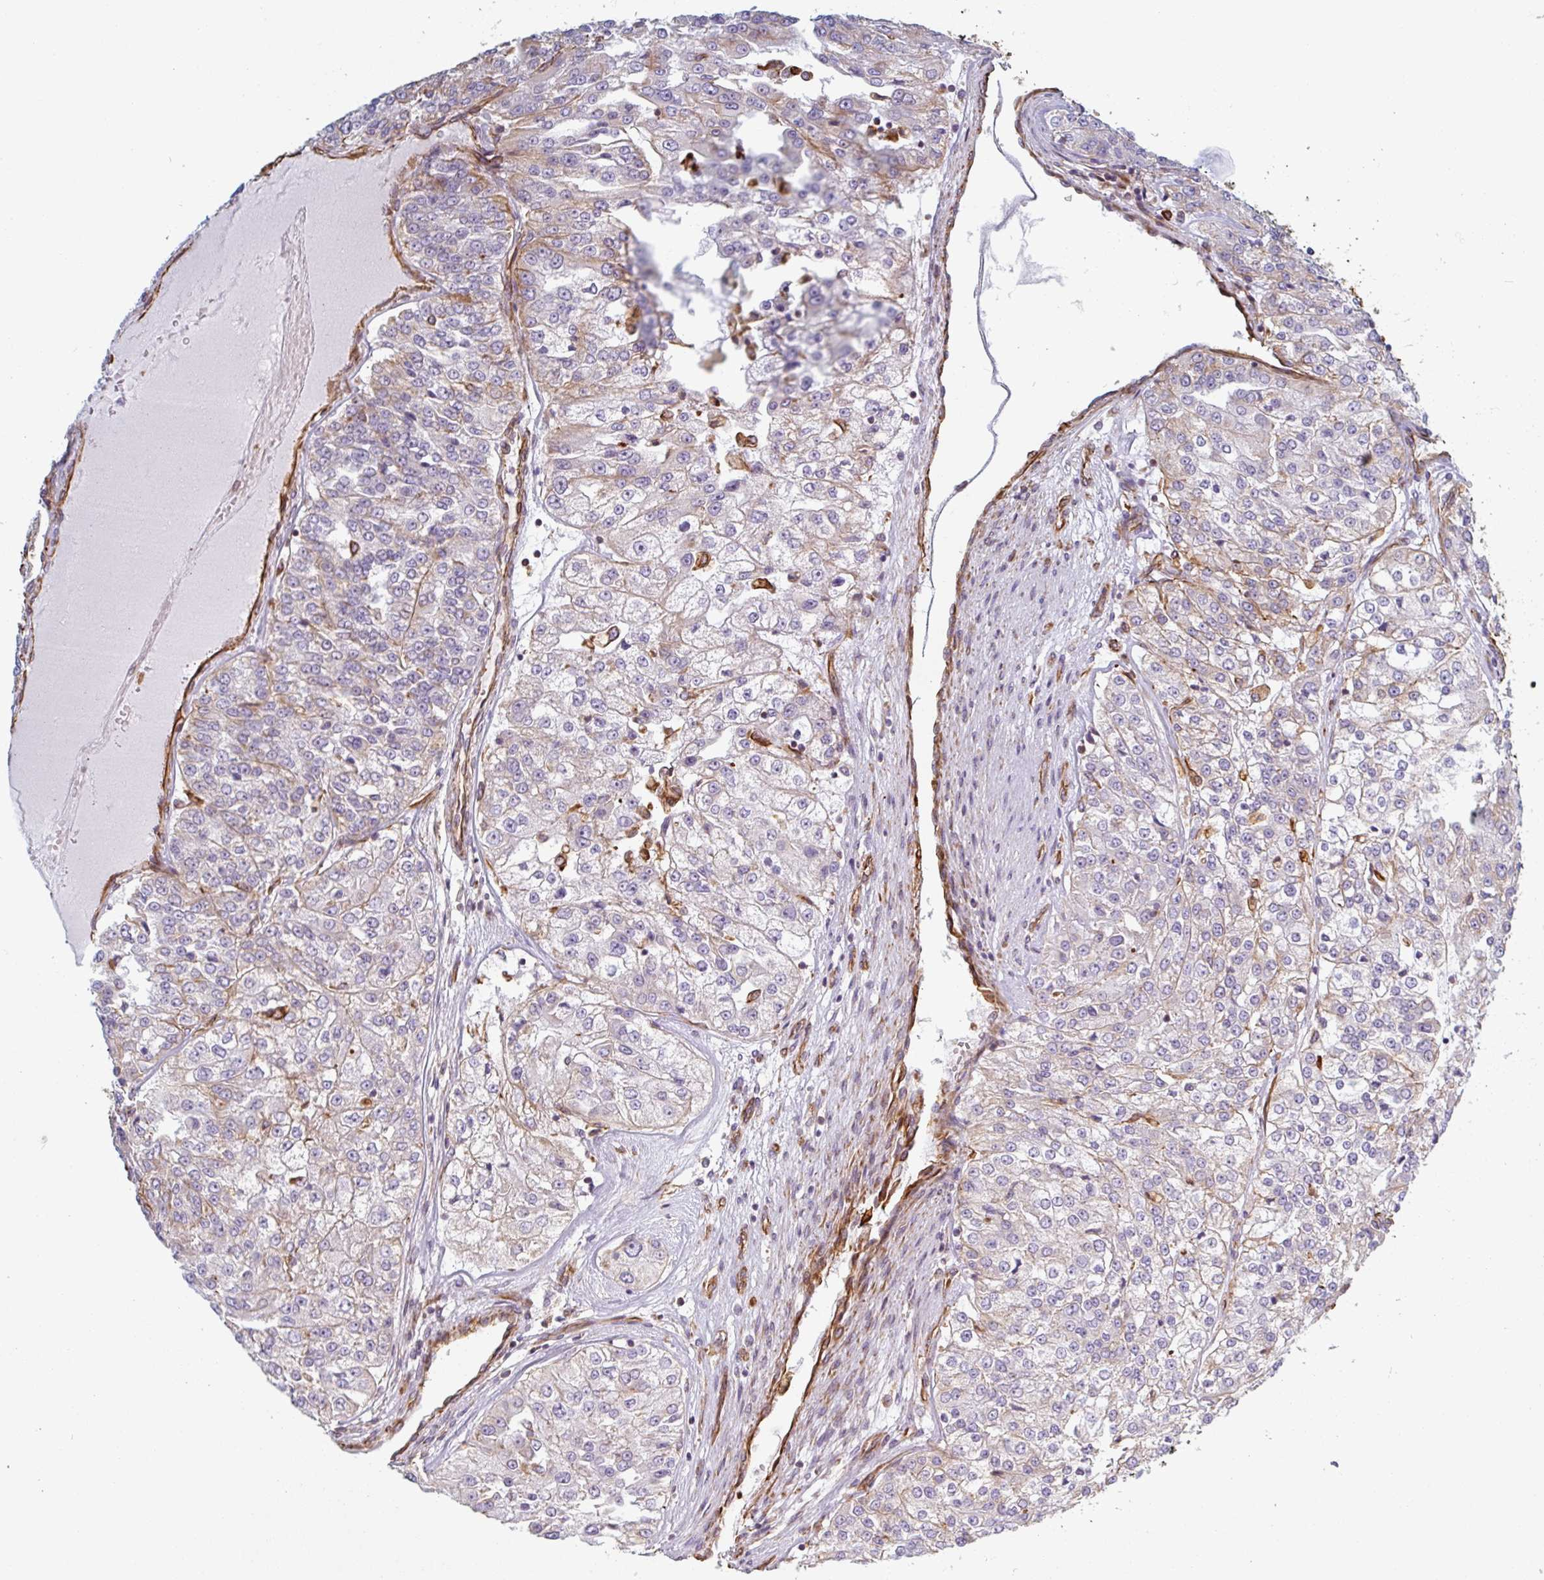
{"staining": {"intensity": "negative", "quantity": "none", "location": "none"}, "tissue": "renal cancer", "cell_type": "Tumor cells", "image_type": "cancer", "snomed": [{"axis": "morphology", "description": "Adenocarcinoma, NOS"}, {"axis": "topography", "description": "Kidney"}], "caption": "DAB (3,3'-diaminobenzidine) immunohistochemical staining of human renal adenocarcinoma exhibits no significant expression in tumor cells.", "gene": "PPFIA1", "patient": {"sex": "female", "age": 63}}